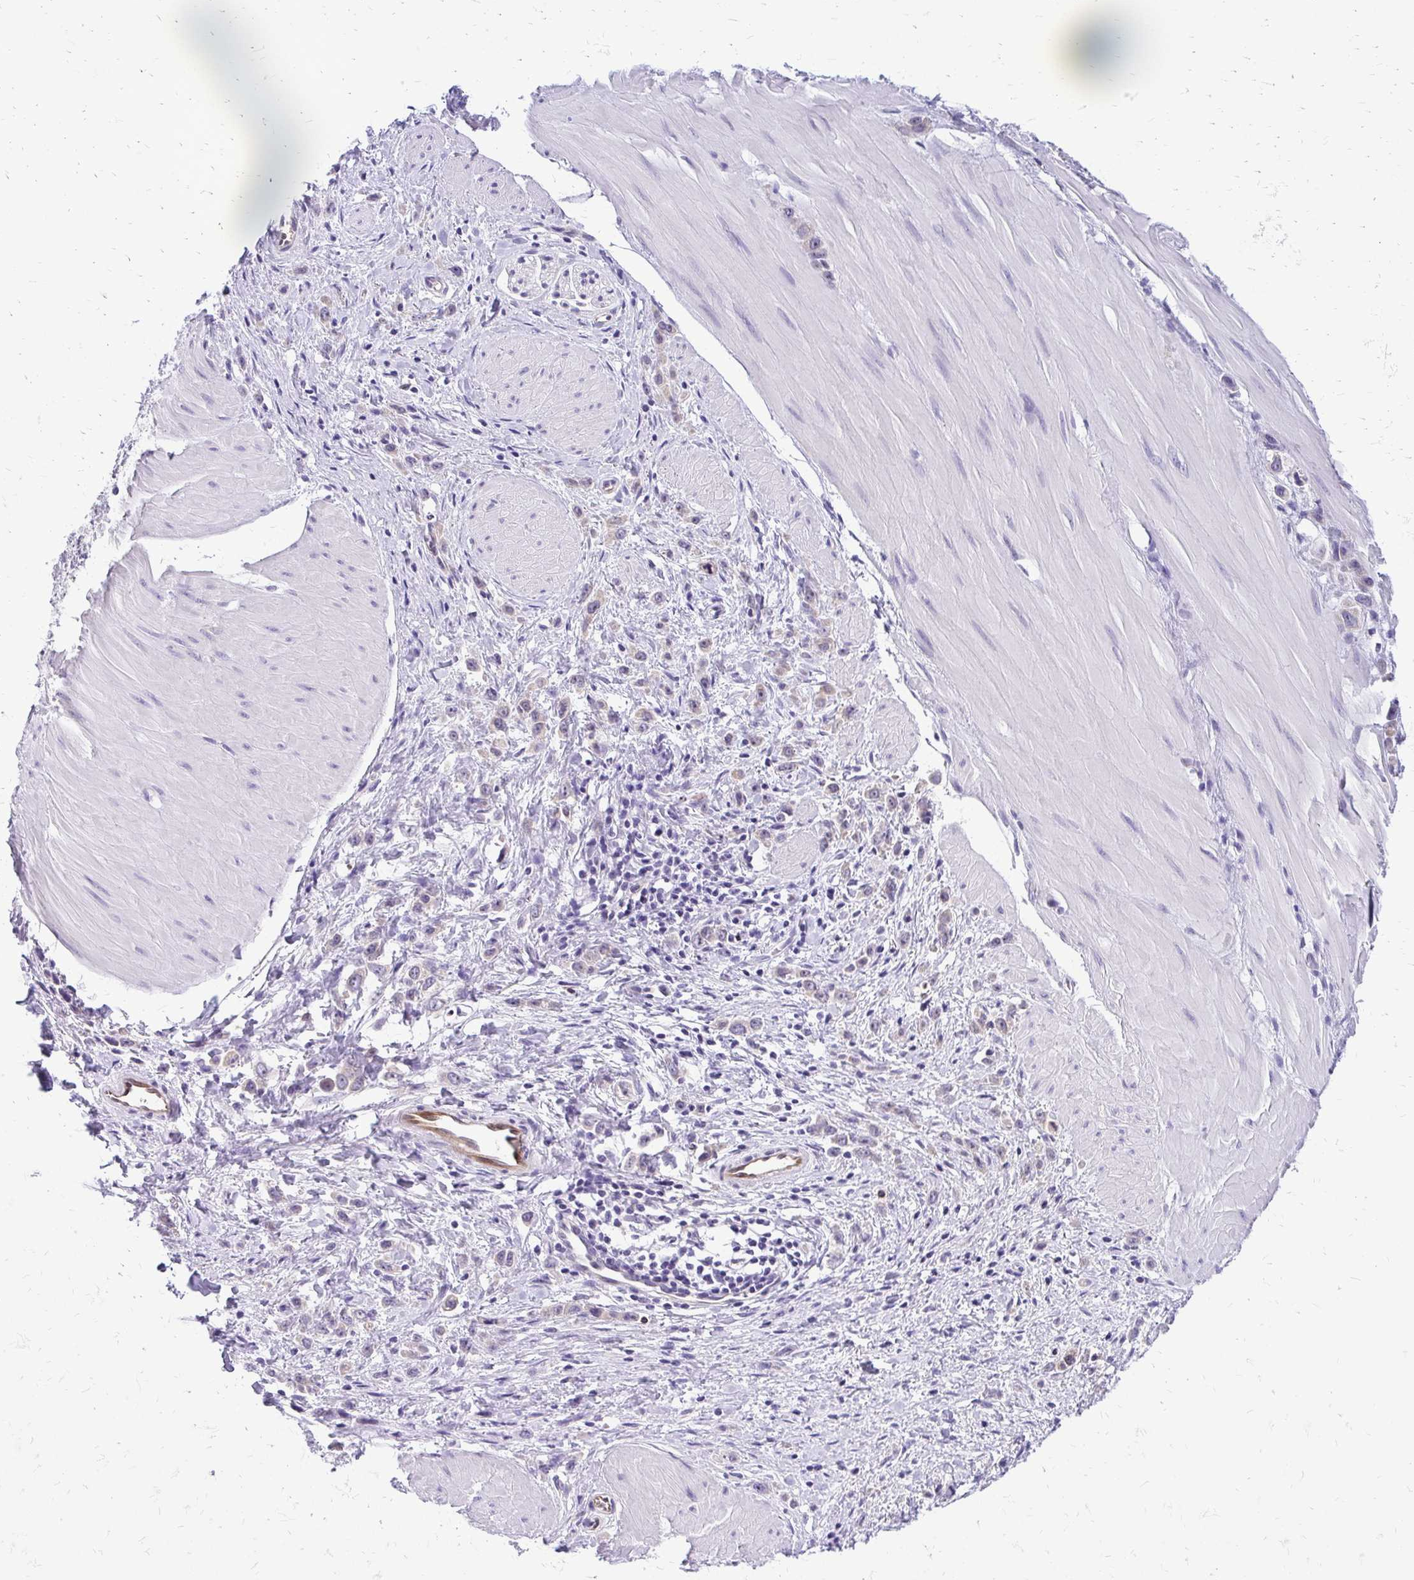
{"staining": {"intensity": "weak", "quantity": "<25%", "location": "nuclear"}, "tissue": "stomach cancer", "cell_type": "Tumor cells", "image_type": "cancer", "snomed": [{"axis": "morphology", "description": "Adenocarcinoma, NOS"}, {"axis": "topography", "description": "Stomach"}], "caption": "Immunohistochemistry (IHC) histopathology image of neoplastic tissue: human stomach adenocarcinoma stained with DAB reveals no significant protein positivity in tumor cells. (Stains: DAB immunohistochemistry (IHC) with hematoxylin counter stain, Microscopy: brightfield microscopy at high magnification).", "gene": "NIFK", "patient": {"sex": "male", "age": 47}}